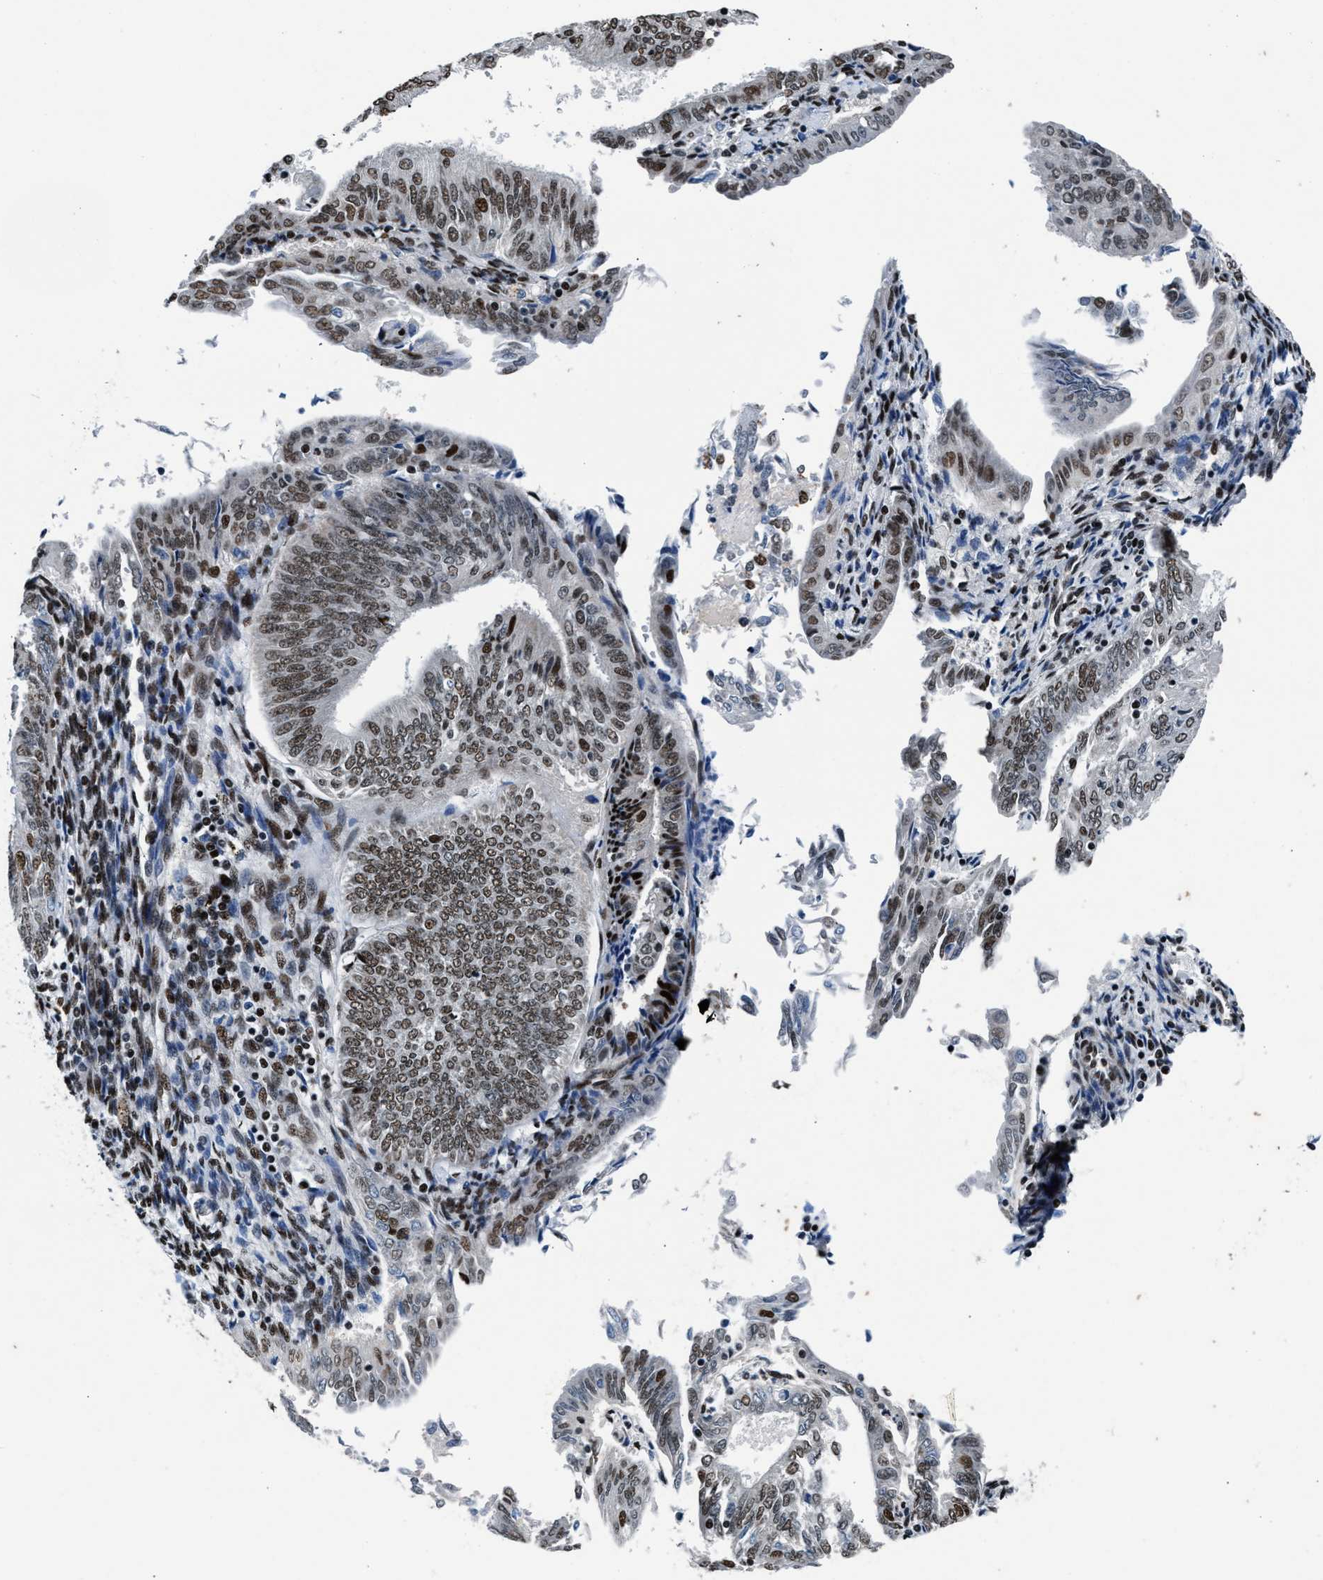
{"staining": {"intensity": "moderate", "quantity": ">75%", "location": "nuclear"}, "tissue": "endometrial cancer", "cell_type": "Tumor cells", "image_type": "cancer", "snomed": [{"axis": "morphology", "description": "Adenocarcinoma, NOS"}, {"axis": "topography", "description": "Endometrium"}], "caption": "An image showing moderate nuclear staining in about >75% of tumor cells in endometrial cancer (adenocarcinoma), as visualized by brown immunohistochemical staining.", "gene": "PRRC2B", "patient": {"sex": "female", "age": 58}}